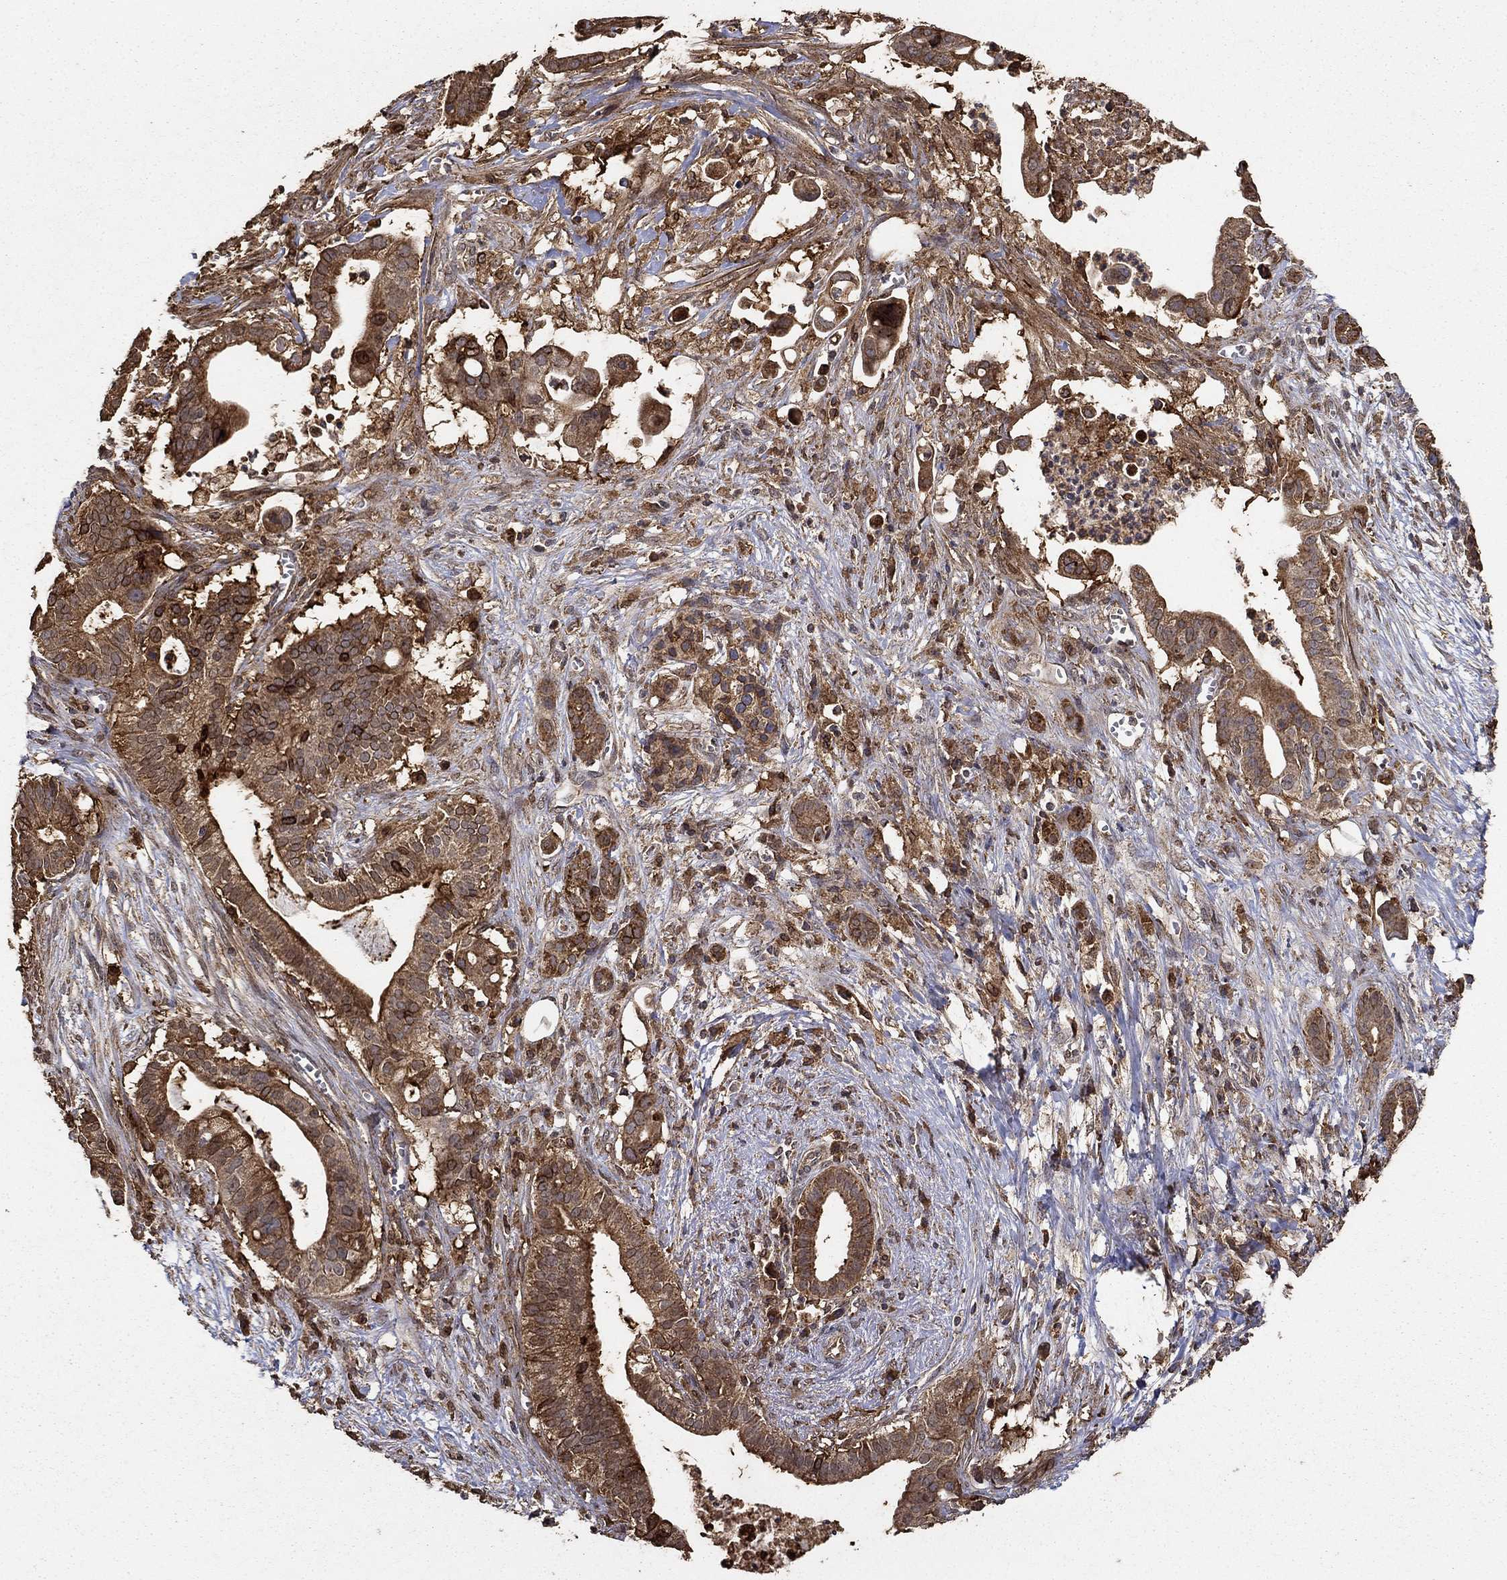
{"staining": {"intensity": "strong", "quantity": ">75%", "location": "cytoplasmic/membranous"}, "tissue": "pancreatic cancer", "cell_type": "Tumor cells", "image_type": "cancer", "snomed": [{"axis": "morphology", "description": "Adenocarcinoma, NOS"}, {"axis": "topography", "description": "Pancreas"}], "caption": "Adenocarcinoma (pancreatic) was stained to show a protein in brown. There is high levels of strong cytoplasmic/membranous expression in approximately >75% of tumor cells. (IHC, brightfield microscopy, high magnification).", "gene": "IFRD1", "patient": {"sex": "male", "age": 61}}